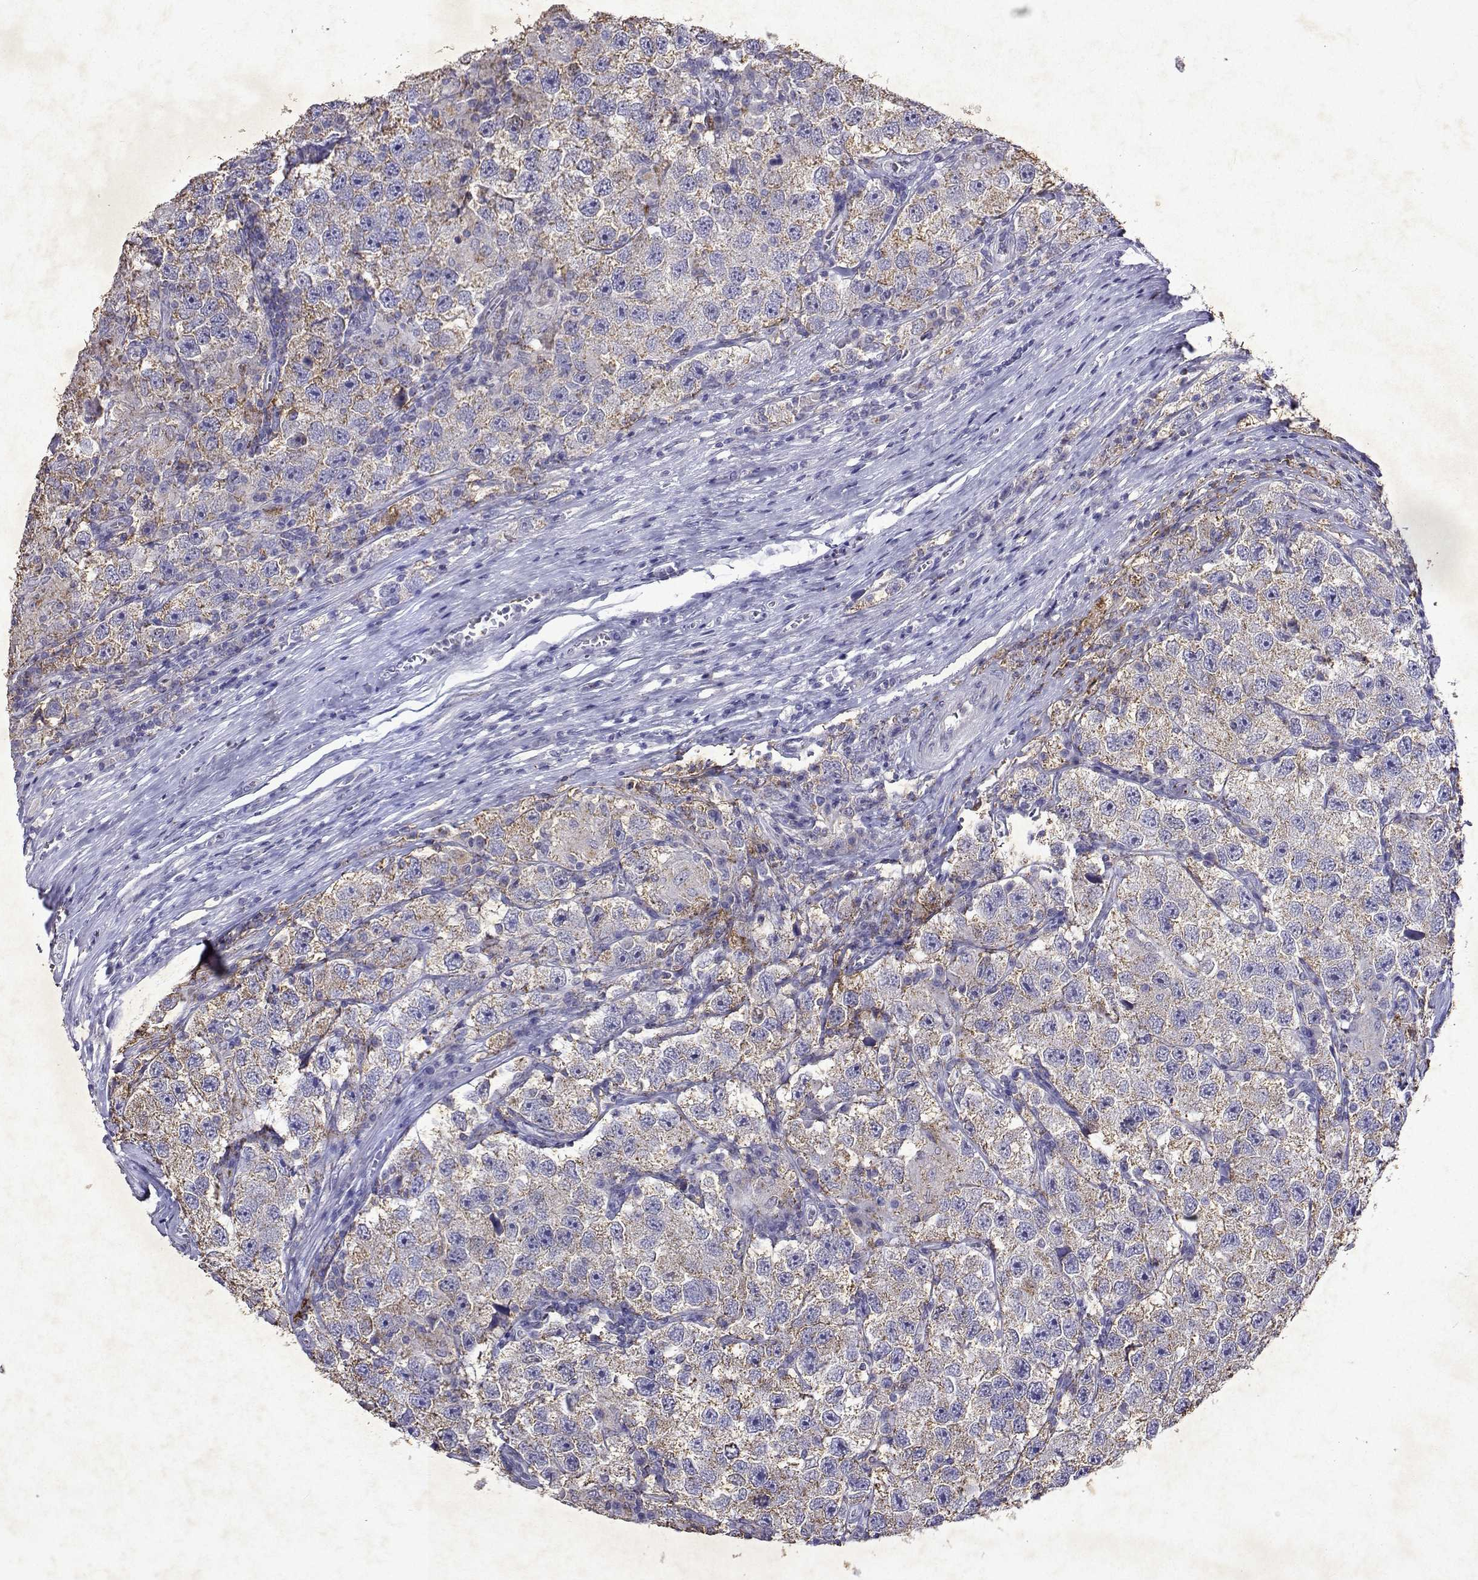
{"staining": {"intensity": "weak", "quantity": "<25%", "location": "cytoplasmic/membranous"}, "tissue": "testis cancer", "cell_type": "Tumor cells", "image_type": "cancer", "snomed": [{"axis": "morphology", "description": "Seminoma, NOS"}, {"axis": "topography", "description": "Testis"}], "caption": "Tumor cells are negative for protein expression in human testis cancer.", "gene": "DUSP28", "patient": {"sex": "male", "age": 26}}